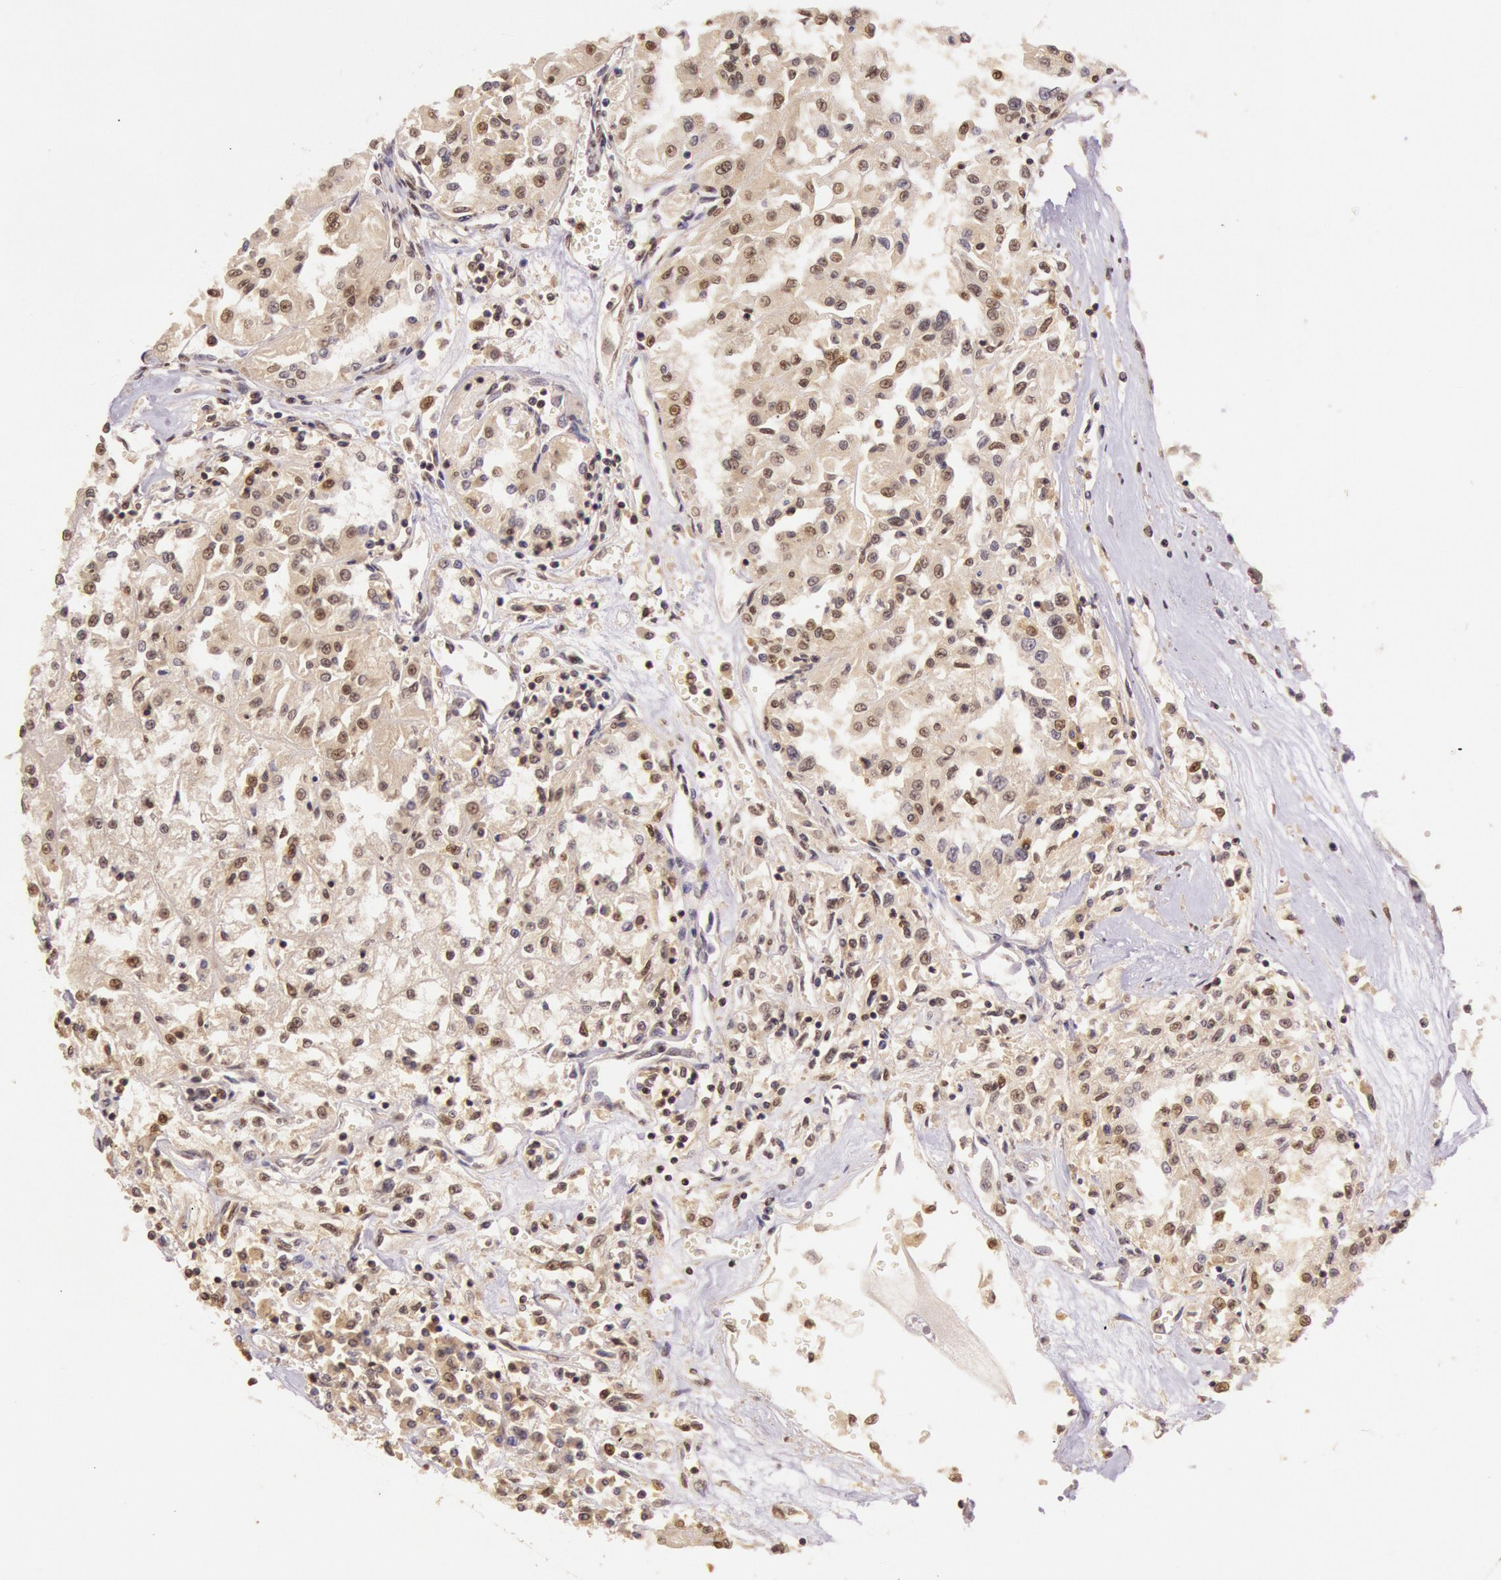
{"staining": {"intensity": "weak", "quantity": "25%-75%", "location": "cytoplasmic/membranous"}, "tissue": "renal cancer", "cell_type": "Tumor cells", "image_type": "cancer", "snomed": [{"axis": "morphology", "description": "Adenocarcinoma, NOS"}, {"axis": "topography", "description": "Kidney"}], "caption": "Renal adenocarcinoma was stained to show a protein in brown. There is low levels of weak cytoplasmic/membranous positivity in about 25%-75% of tumor cells. The protein is shown in brown color, while the nuclei are stained blue.", "gene": "RTL10", "patient": {"sex": "male", "age": 78}}